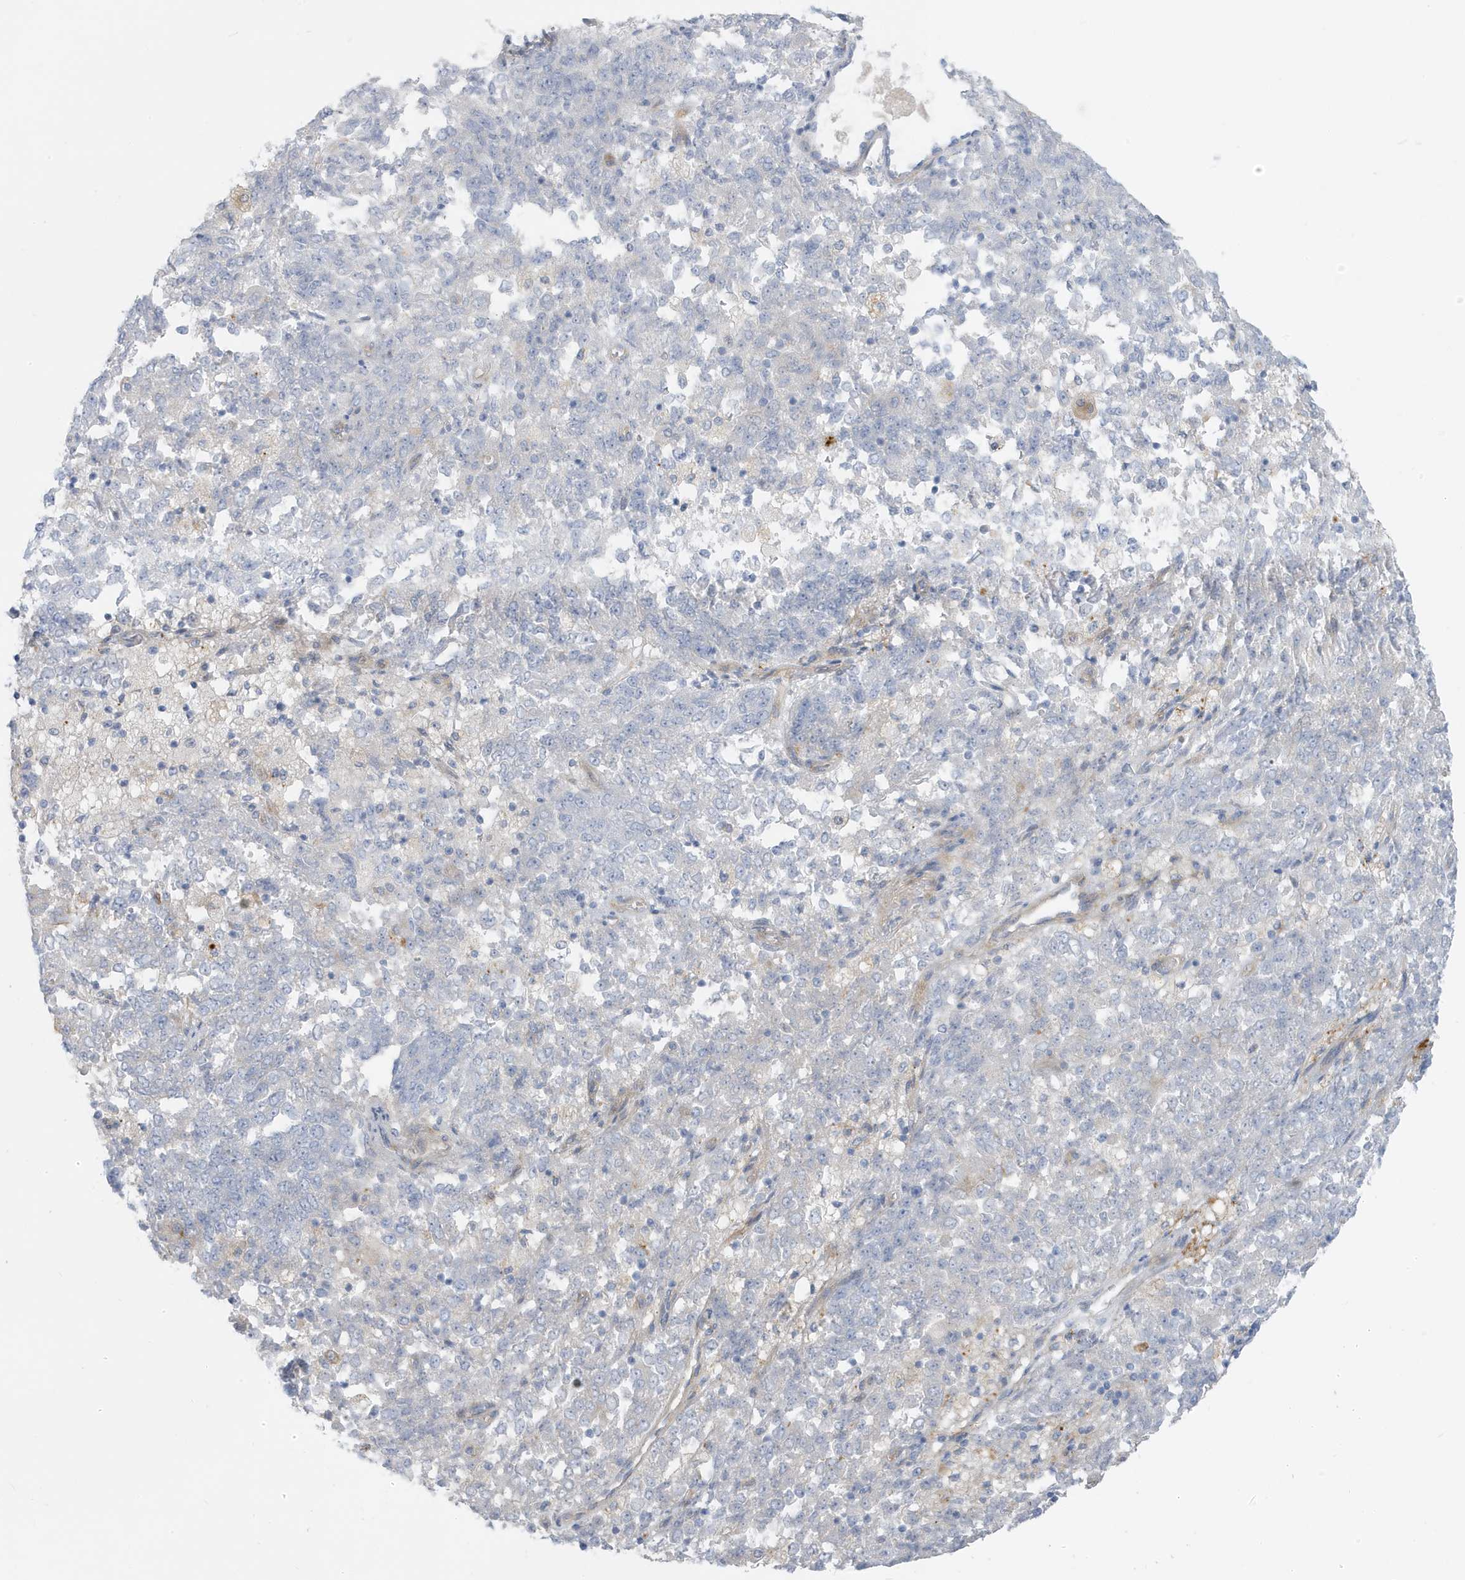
{"staining": {"intensity": "negative", "quantity": "none", "location": "none"}, "tissue": "endometrial cancer", "cell_type": "Tumor cells", "image_type": "cancer", "snomed": [{"axis": "morphology", "description": "Adenocarcinoma, NOS"}, {"axis": "topography", "description": "Endometrium"}], "caption": "Tumor cells show no significant protein positivity in adenocarcinoma (endometrial). Brightfield microscopy of immunohistochemistry (IHC) stained with DAB (brown) and hematoxylin (blue), captured at high magnification.", "gene": "ATP13A5", "patient": {"sex": "female", "age": 80}}